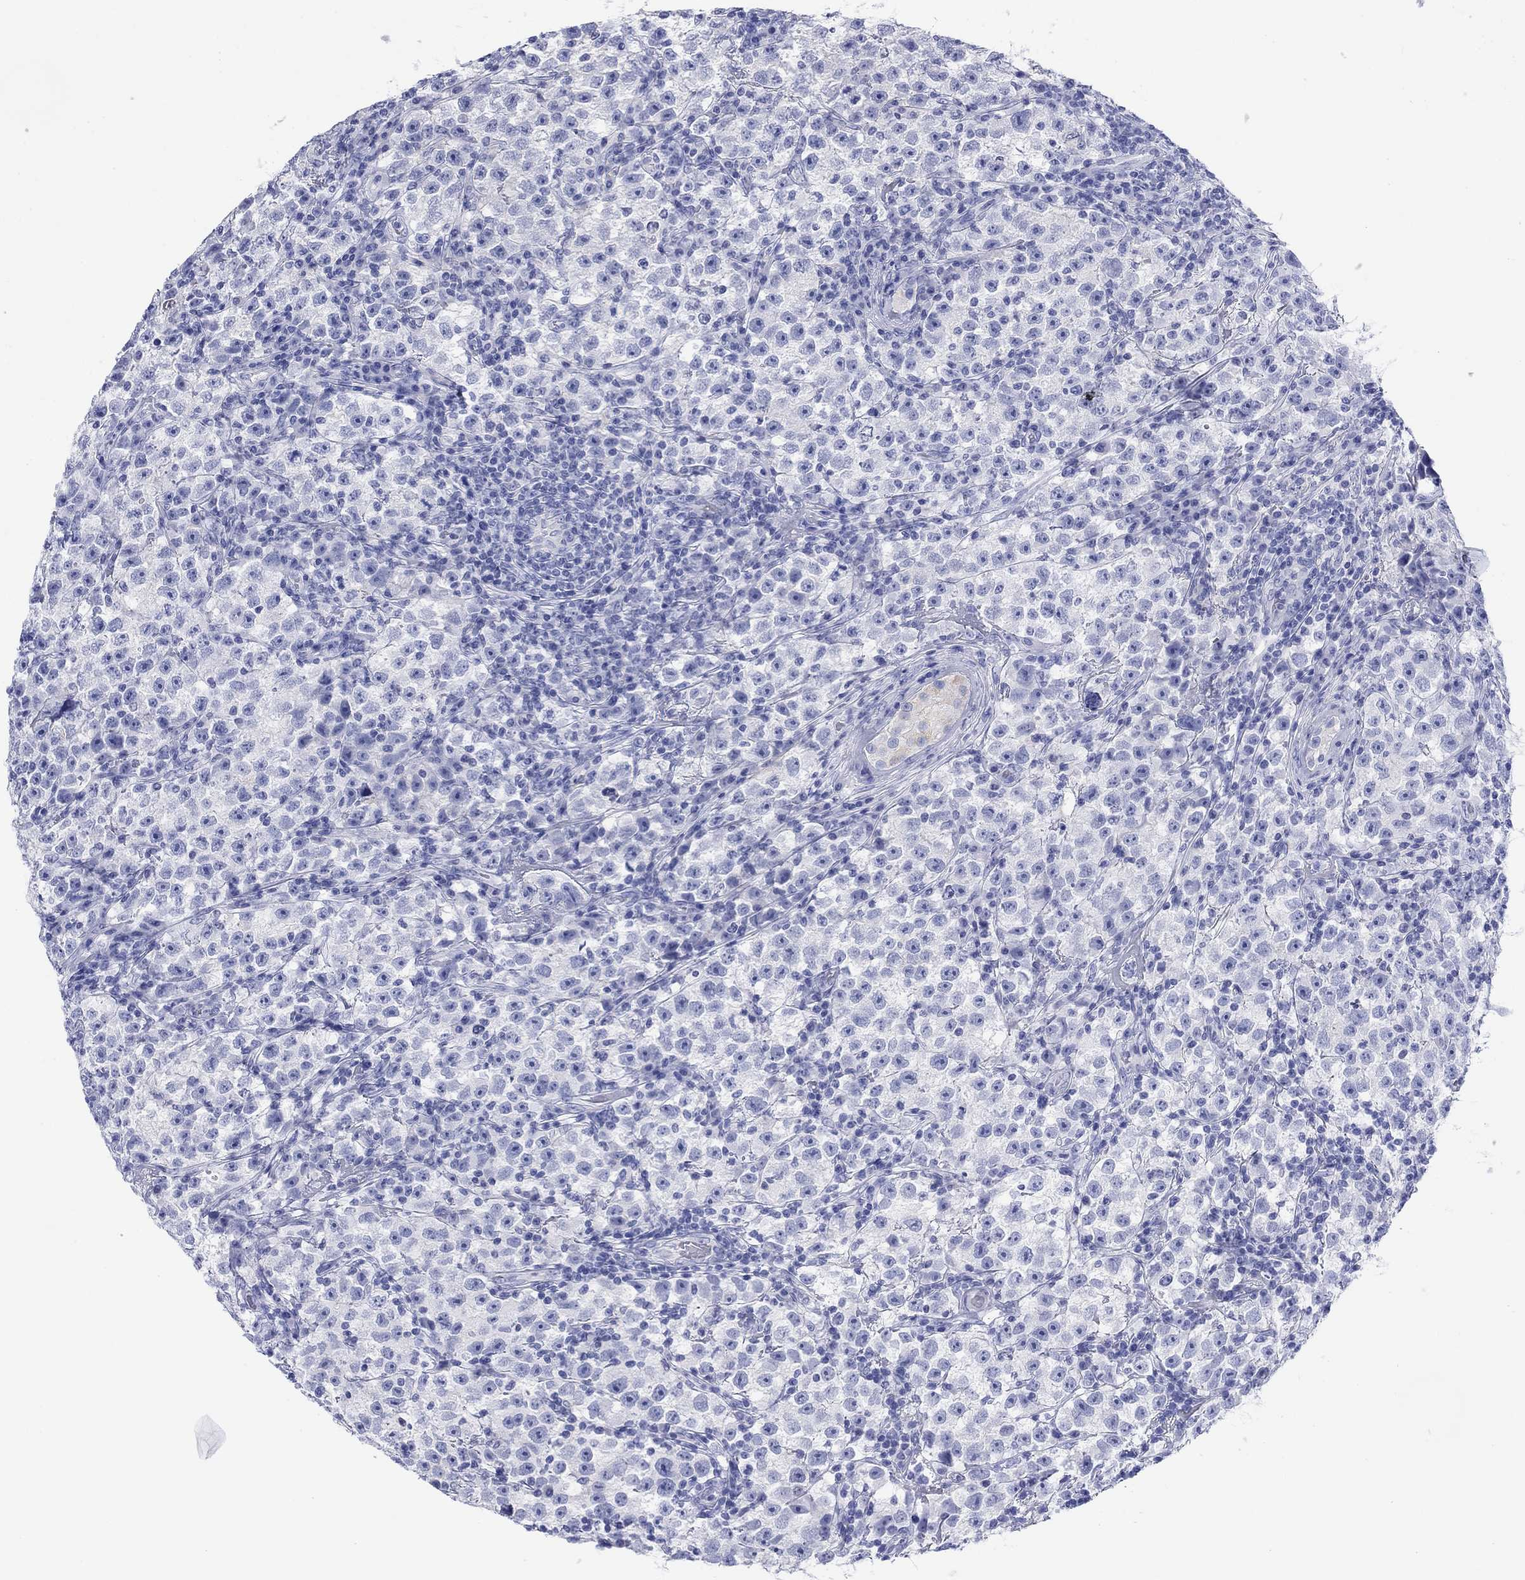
{"staining": {"intensity": "negative", "quantity": "none", "location": "none"}, "tissue": "testis cancer", "cell_type": "Tumor cells", "image_type": "cancer", "snomed": [{"axis": "morphology", "description": "Seminoma, NOS"}, {"axis": "topography", "description": "Testis"}], "caption": "Tumor cells show no significant protein staining in testis cancer (seminoma).", "gene": "ATP1B1", "patient": {"sex": "male", "age": 22}}